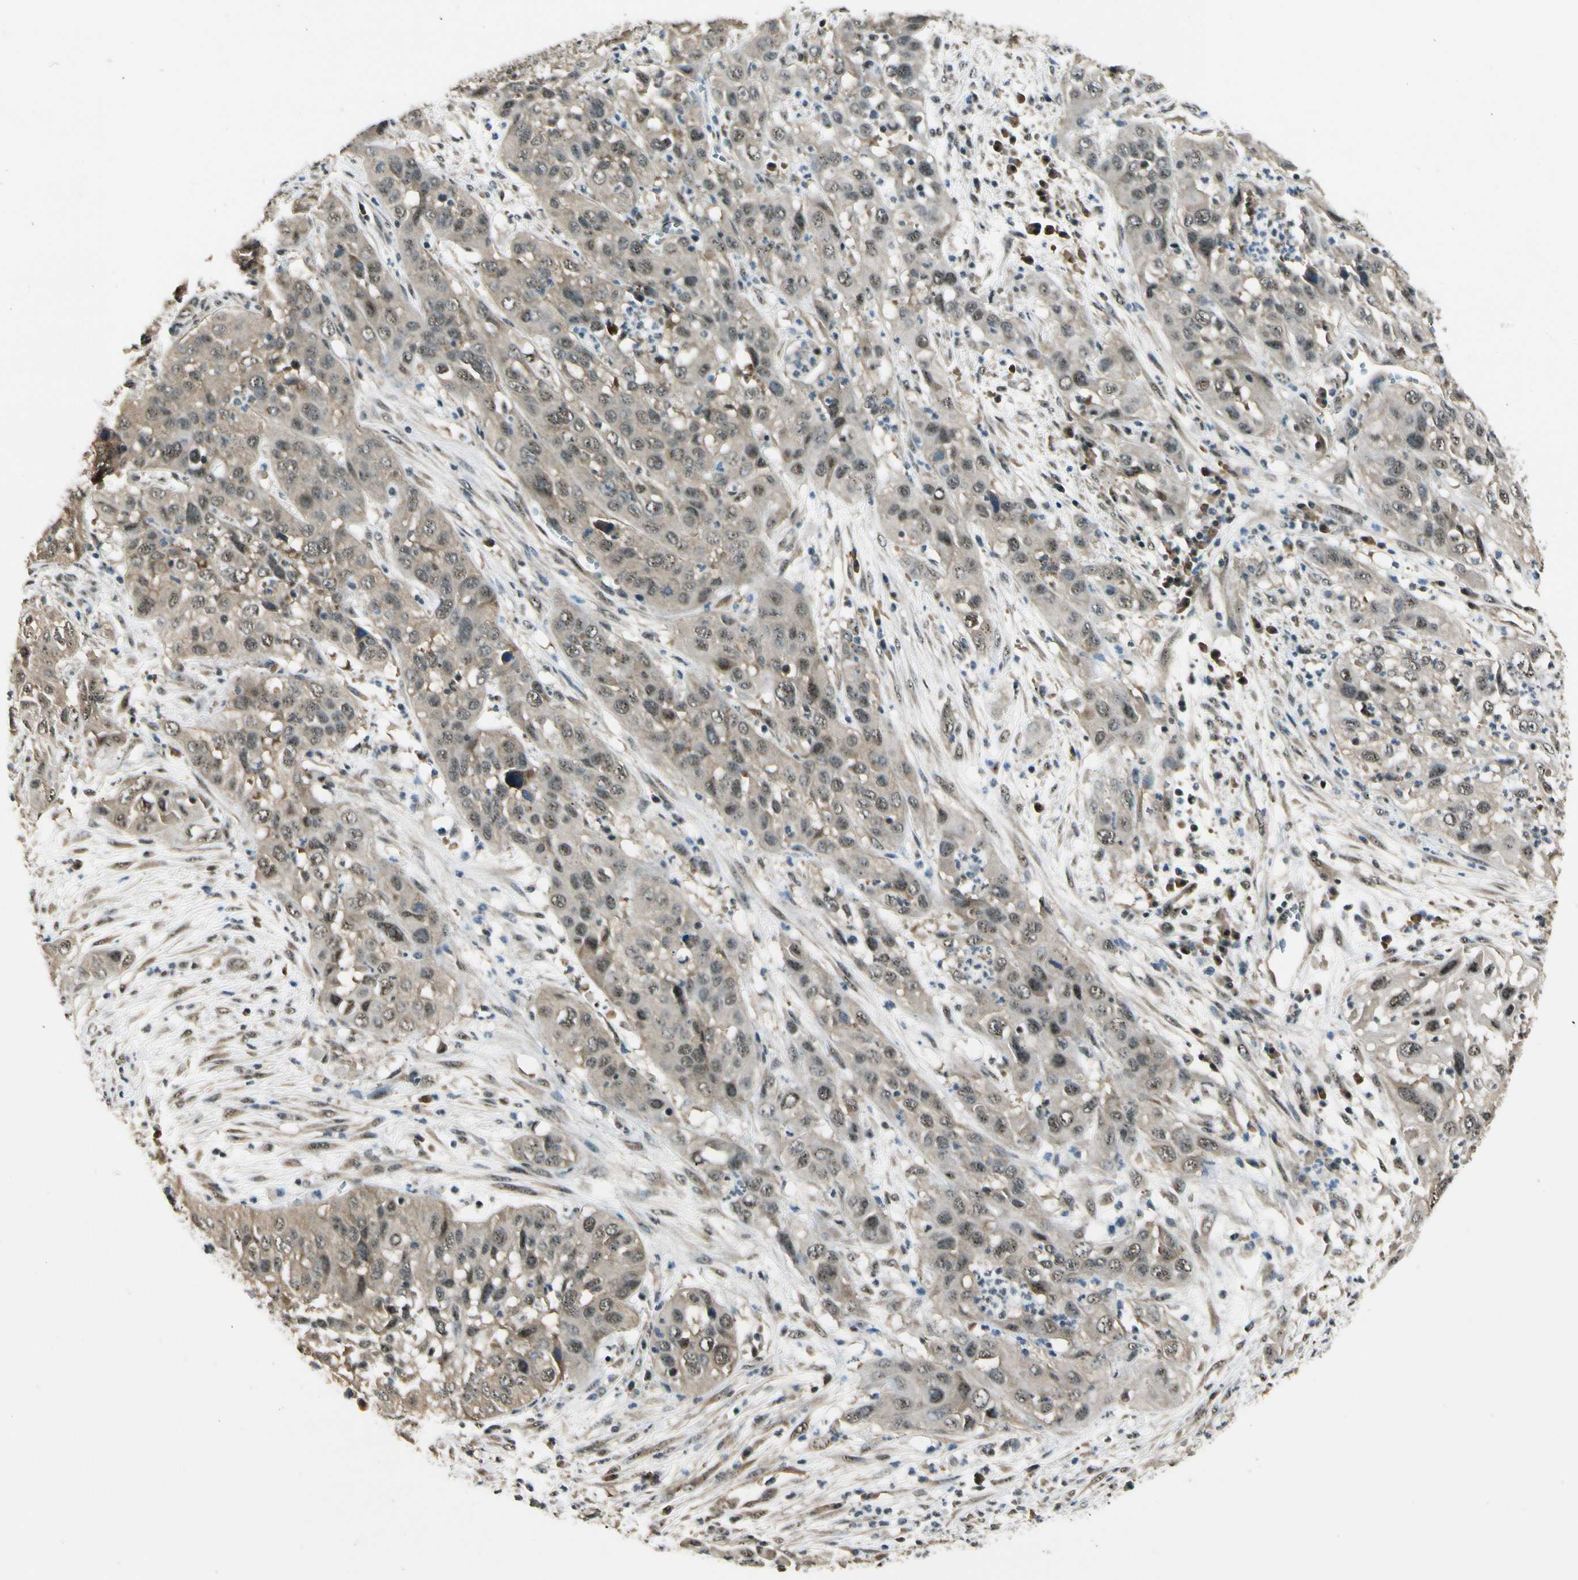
{"staining": {"intensity": "moderate", "quantity": "25%-75%", "location": "cytoplasmic/membranous,nuclear"}, "tissue": "cervical cancer", "cell_type": "Tumor cells", "image_type": "cancer", "snomed": [{"axis": "morphology", "description": "Squamous cell carcinoma, NOS"}, {"axis": "topography", "description": "Cervix"}], "caption": "Protein analysis of squamous cell carcinoma (cervical) tissue exhibits moderate cytoplasmic/membranous and nuclear positivity in approximately 25%-75% of tumor cells. The protein is stained brown, and the nuclei are stained in blue (DAB (3,3'-diaminobenzidine) IHC with brightfield microscopy, high magnification).", "gene": "MCPH1", "patient": {"sex": "female", "age": 32}}